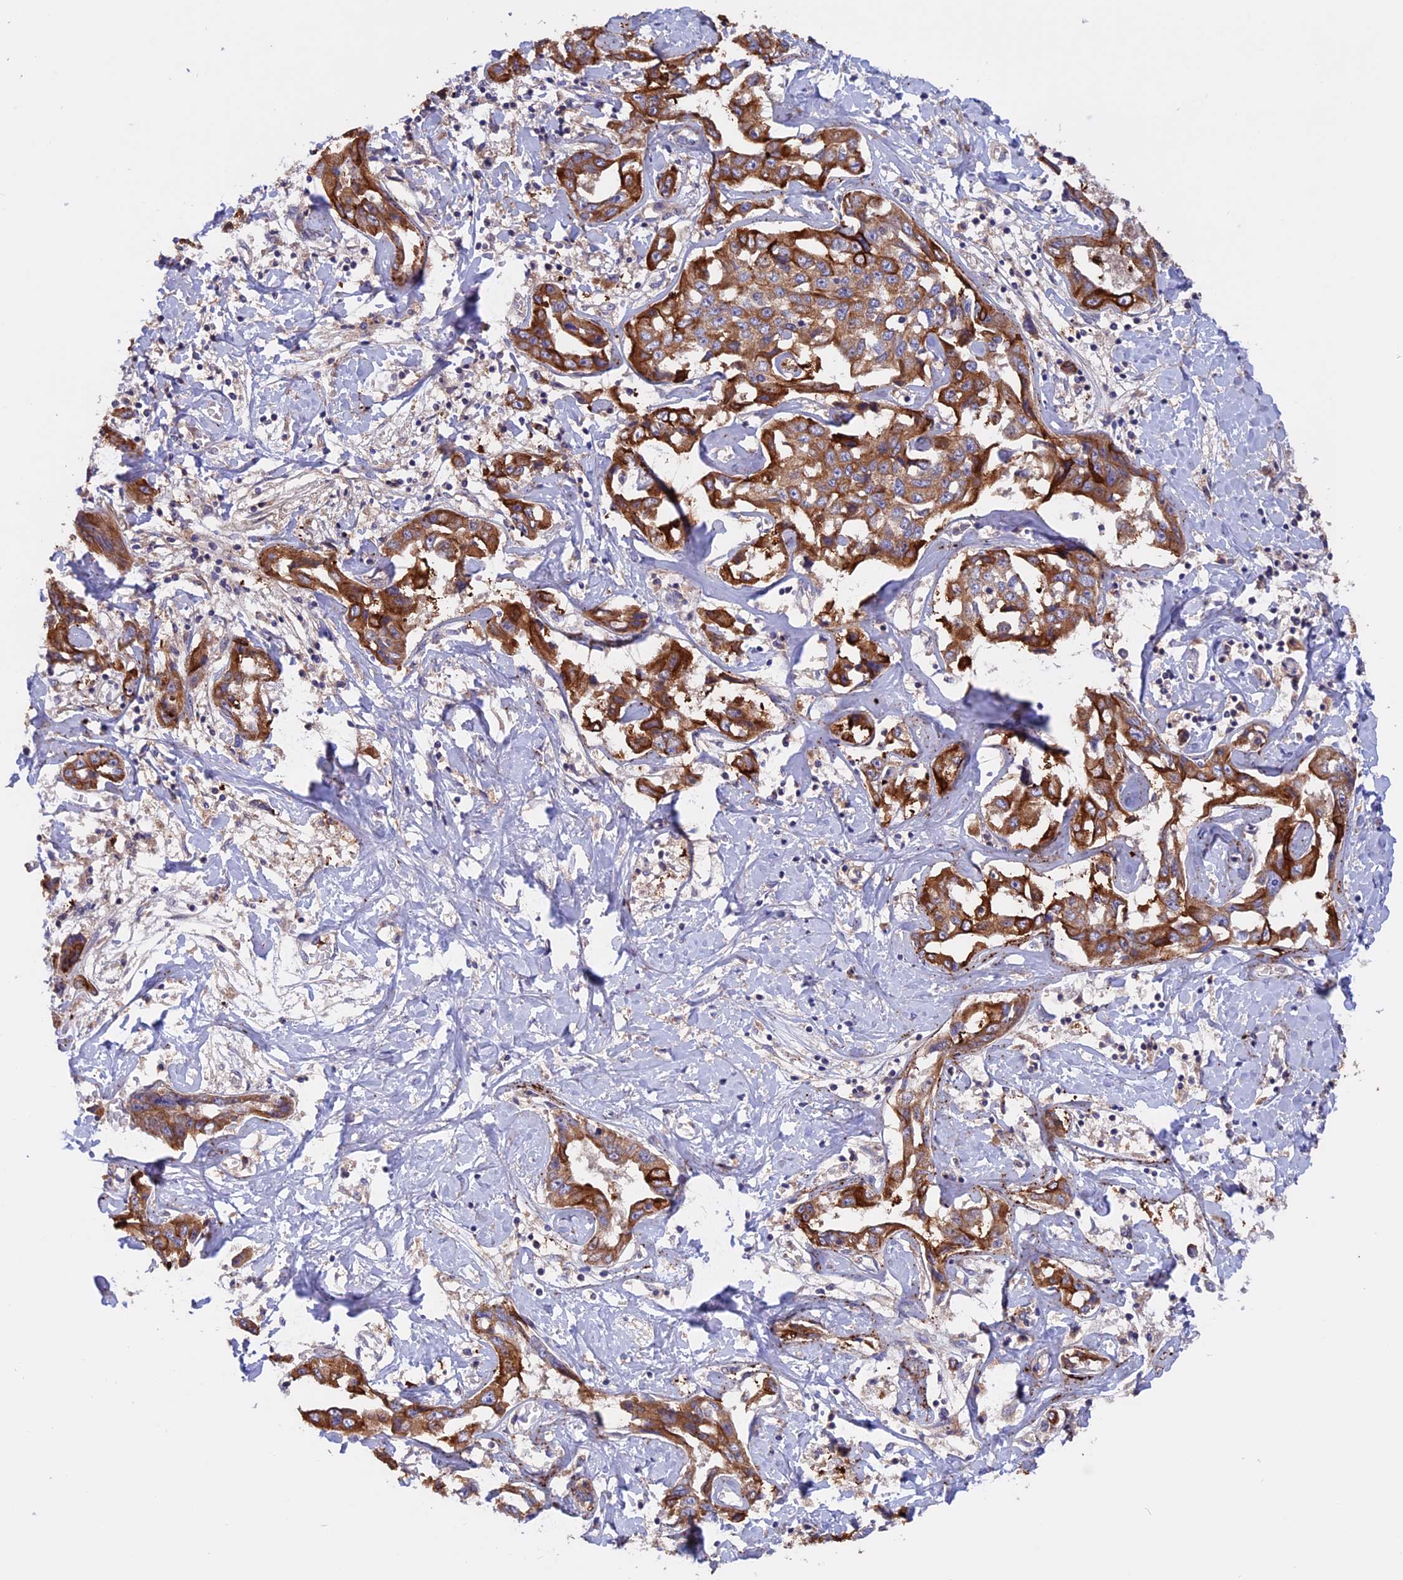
{"staining": {"intensity": "moderate", "quantity": ">75%", "location": "cytoplasmic/membranous"}, "tissue": "liver cancer", "cell_type": "Tumor cells", "image_type": "cancer", "snomed": [{"axis": "morphology", "description": "Cholangiocarcinoma"}, {"axis": "topography", "description": "Liver"}], "caption": "Immunohistochemistry (IHC) of liver cancer (cholangiocarcinoma) shows medium levels of moderate cytoplasmic/membranous staining in approximately >75% of tumor cells. Nuclei are stained in blue.", "gene": "PTPN9", "patient": {"sex": "male", "age": 59}}